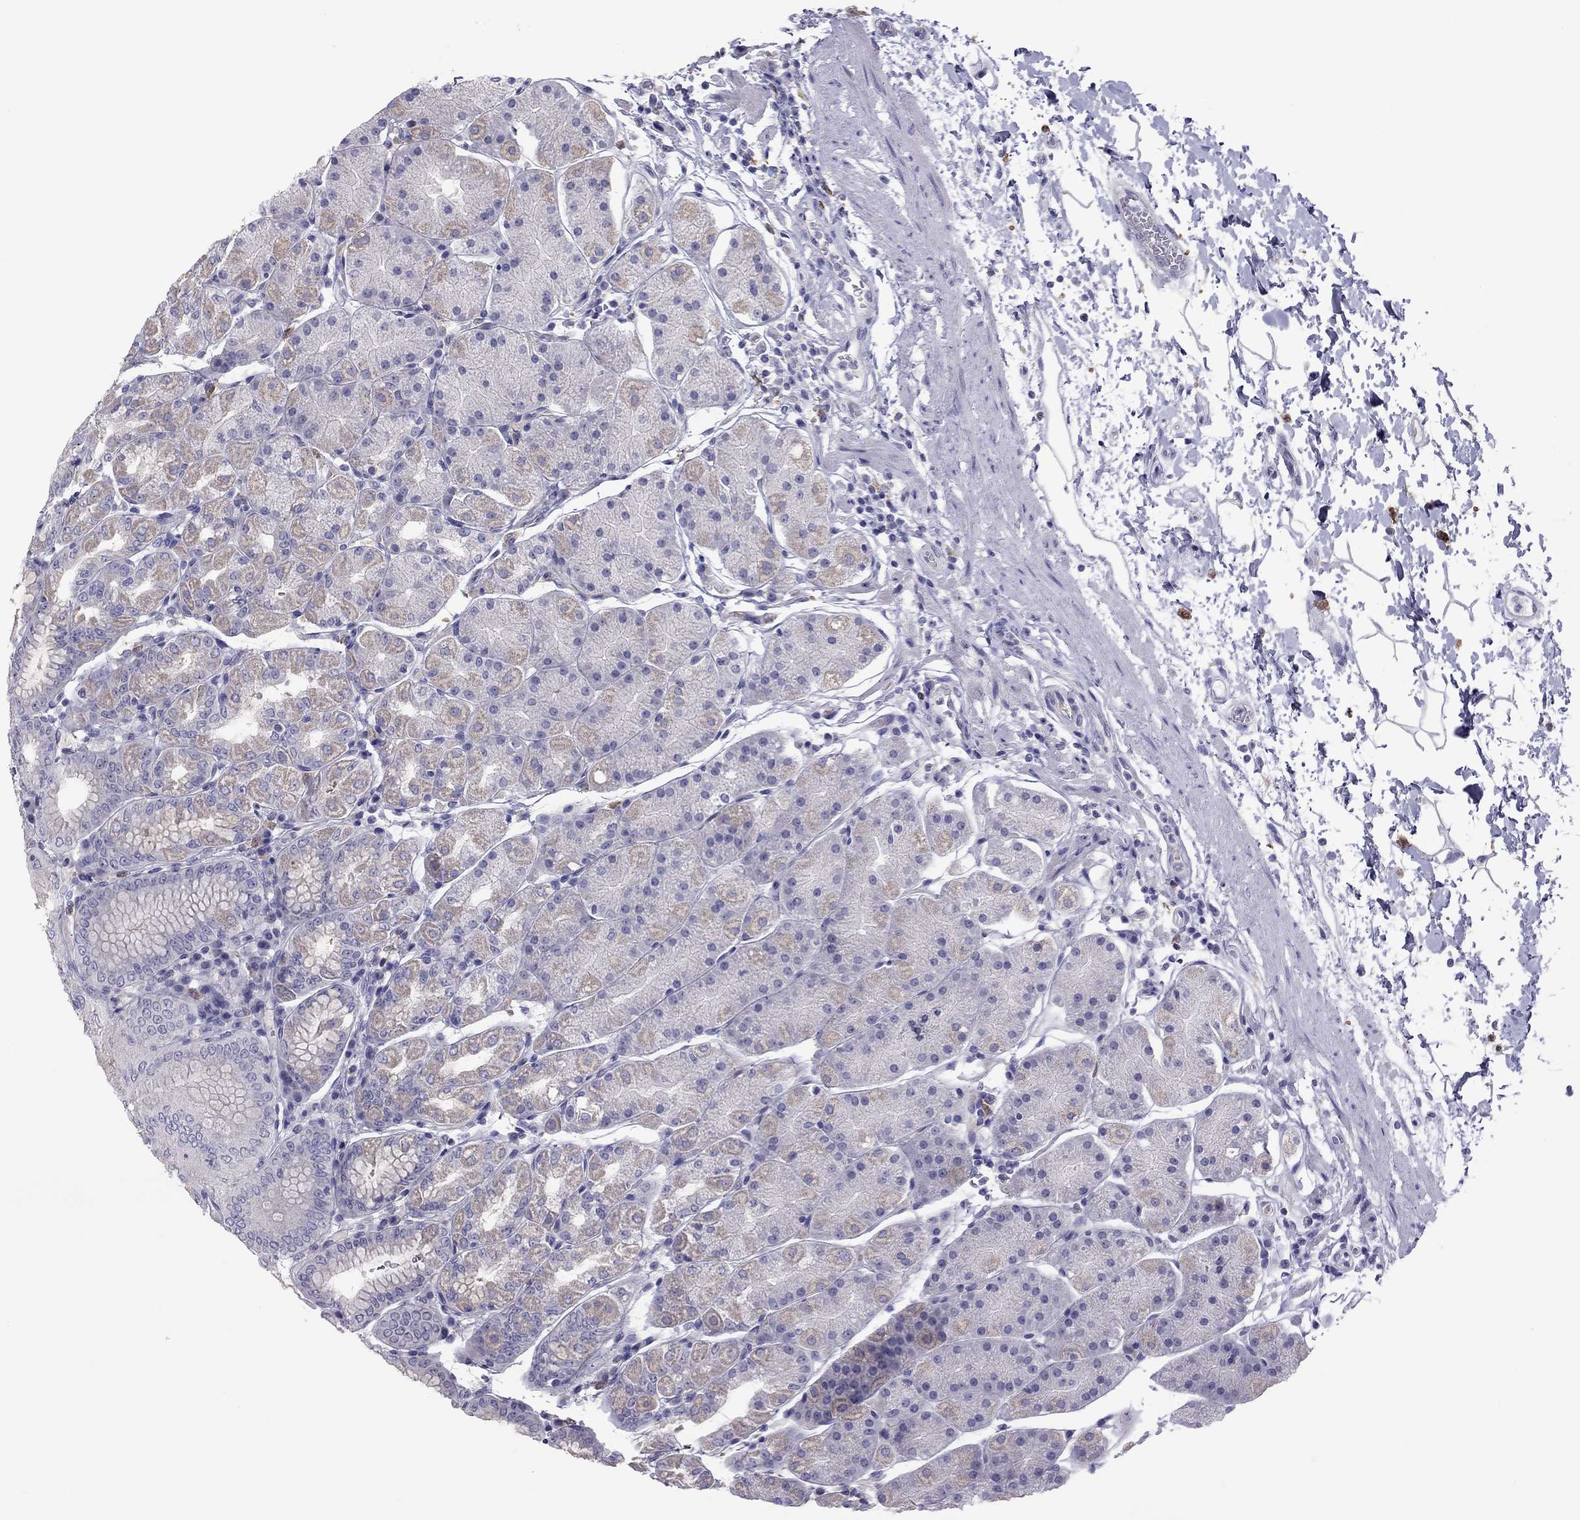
{"staining": {"intensity": "weak", "quantity": "25%-75%", "location": "cytoplasmic/membranous"}, "tissue": "stomach", "cell_type": "Glandular cells", "image_type": "normal", "snomed": [{"axis": "morphology", "description": "Normal tissue, NOS"}, {"axis": "topography", "description": "Stomach"}], "caption": "An IHC image of unremarkable tissue is shown. Protein staining in brown highlights weak cytoplasmic/membranous positivity in stomach within glandular cells.", "gene": "PPP1R3A", "patient": {"sex": "male", "age": 54}}